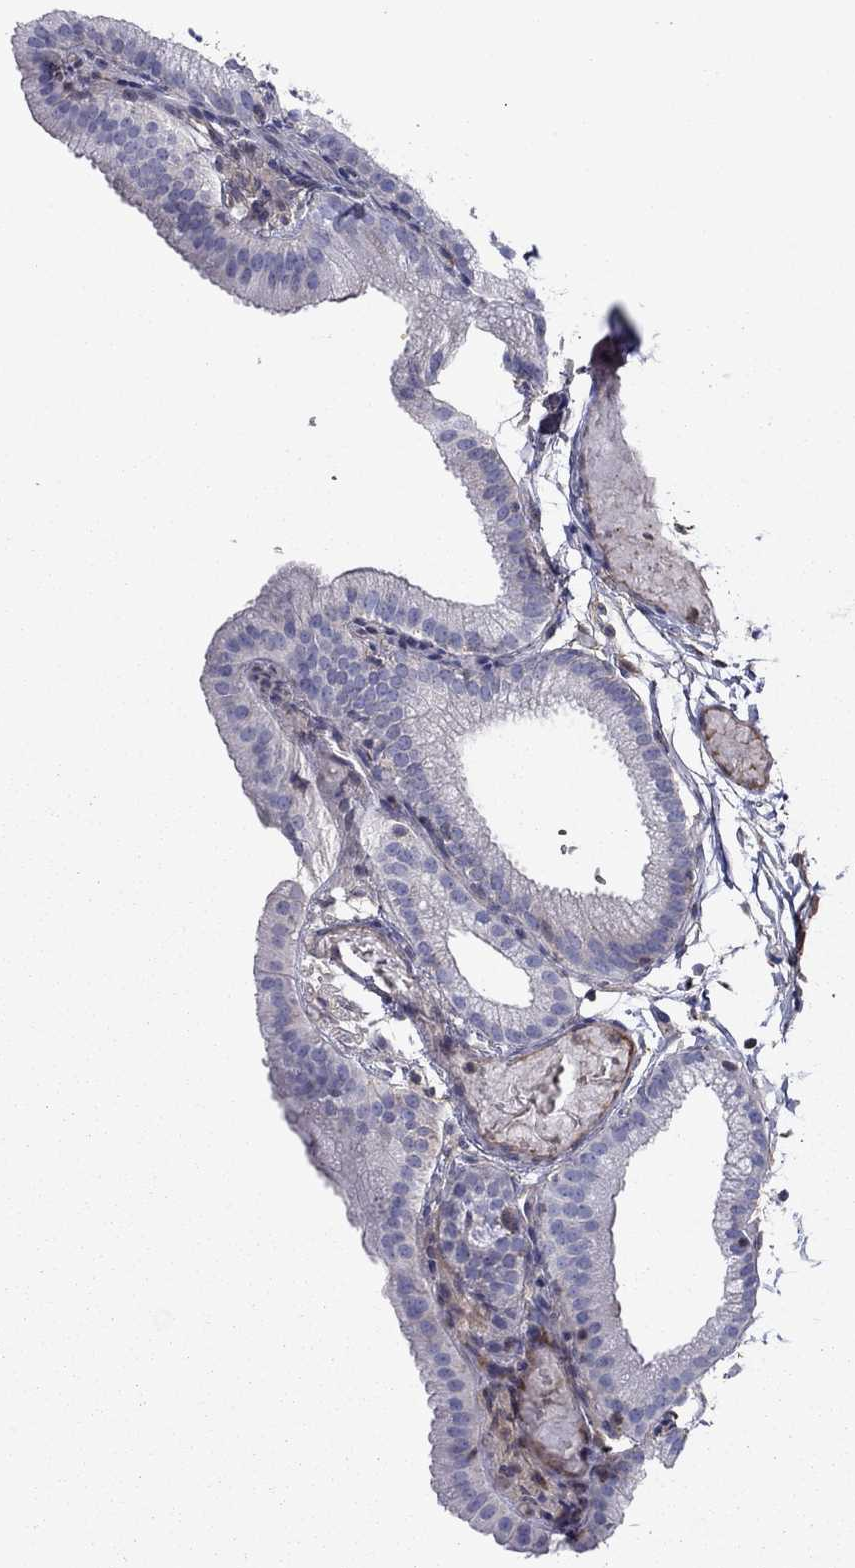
{"staining": {"intensity": "weak", "quantity": "<25%", "location": "cytoplasmic/membranous"}, "tissue": "gallbladder", "cell_type": "Glandular cells", "image_type": "normal", "snomed": [{"axis": "morphology", "description": "Normal tissue, NOS"}, {"axis": "topography", "description": "Gallbladder"}], "caption": "This image is of benign gallbladder stained with IHC to label a protein in brown with the nuclei are counter-stained blue. There is no staining in glandular cells.", "gene": "HPX", "patient": {"sex": "female", "age": 45}}